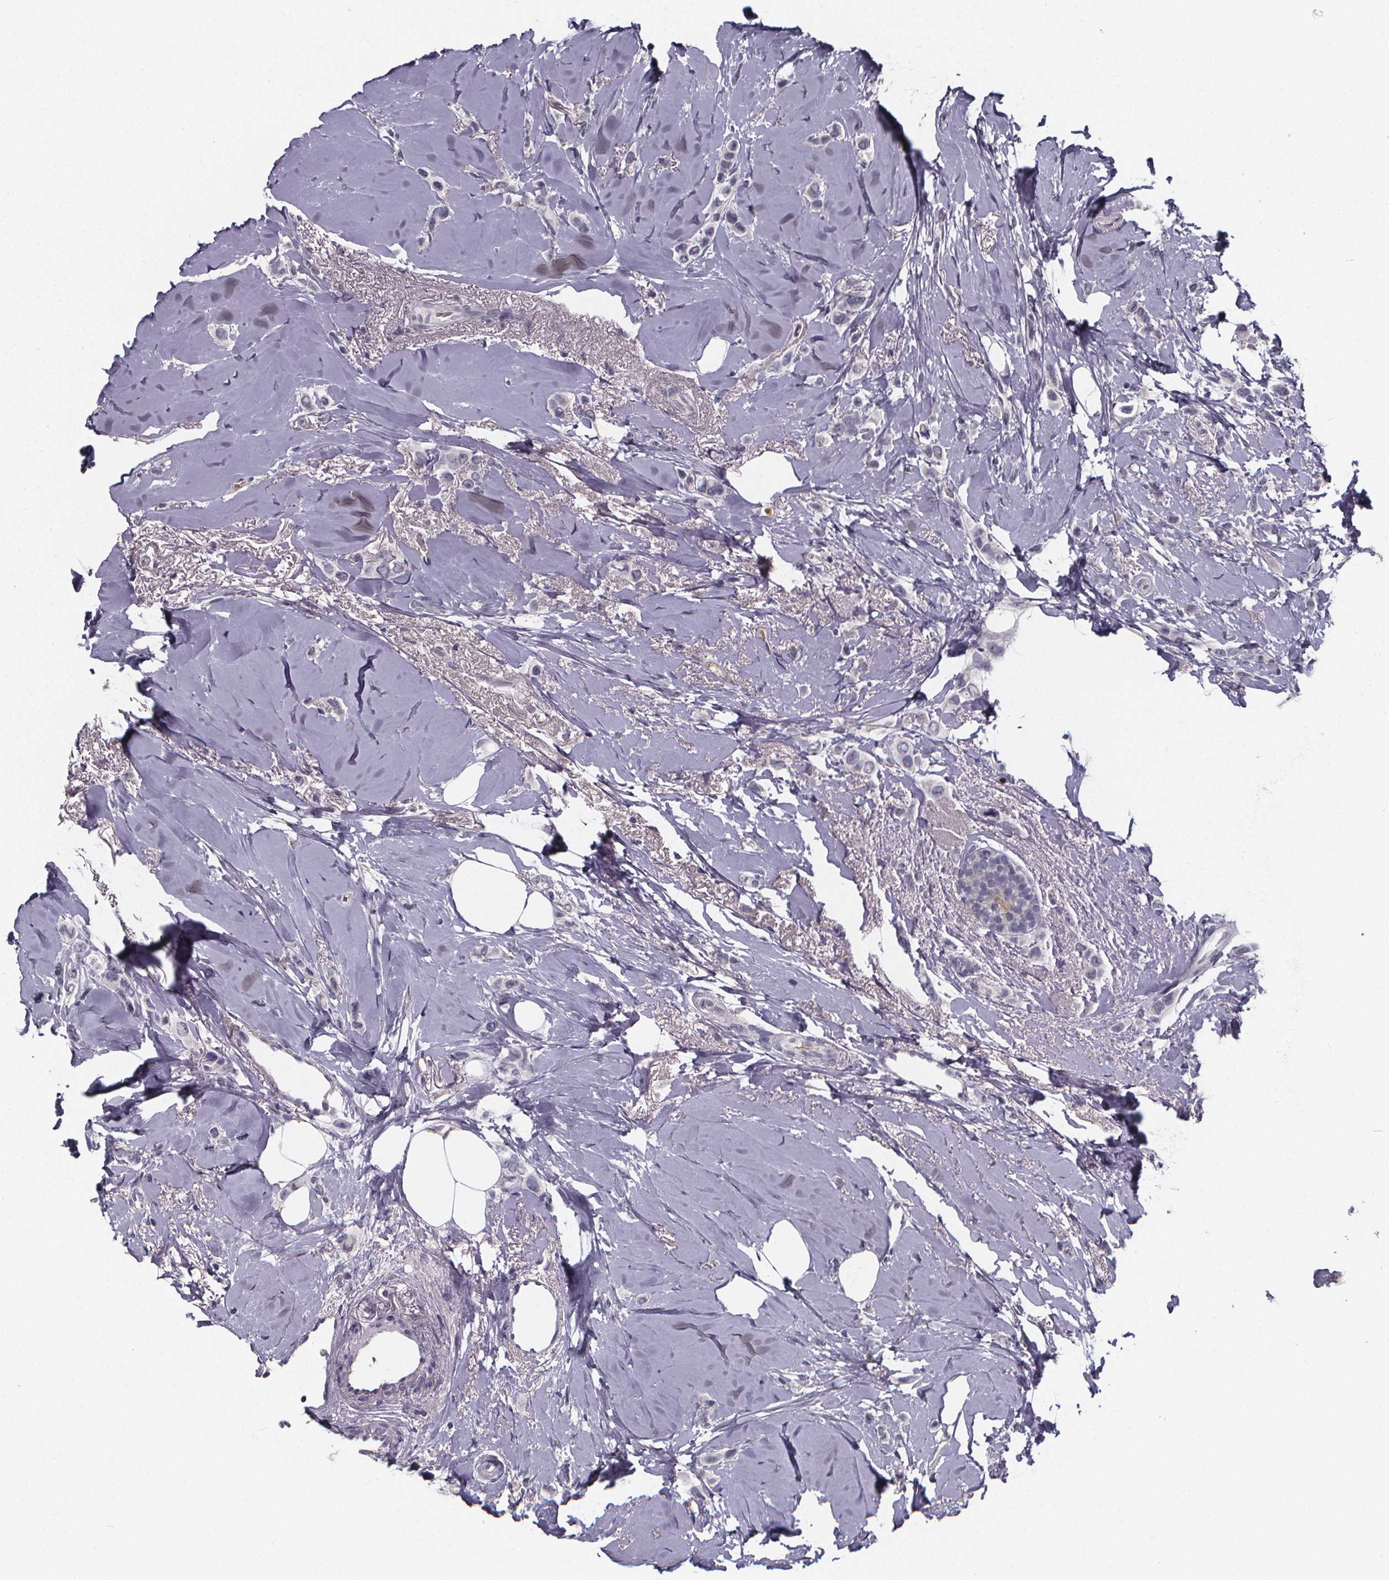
{"staining": {"intensity": "negative", "quantity": "none", "location": "none"}, "tissue": "breast cancer", "cell_type": "Tumor cells", "image_type": "cancer", "snomed": [{"axis": "morphology", "description": "Lobular carcinoma"}, {"axis": "topography", "description": "Breast"}], "caption": "High power microscopy micrograph of an immunohistochemistry histopathology image of breast cancer, revealing no significant expression in tumor cells.", "gene": "AGT", "patient": {"sex": "female", "age": 66}}